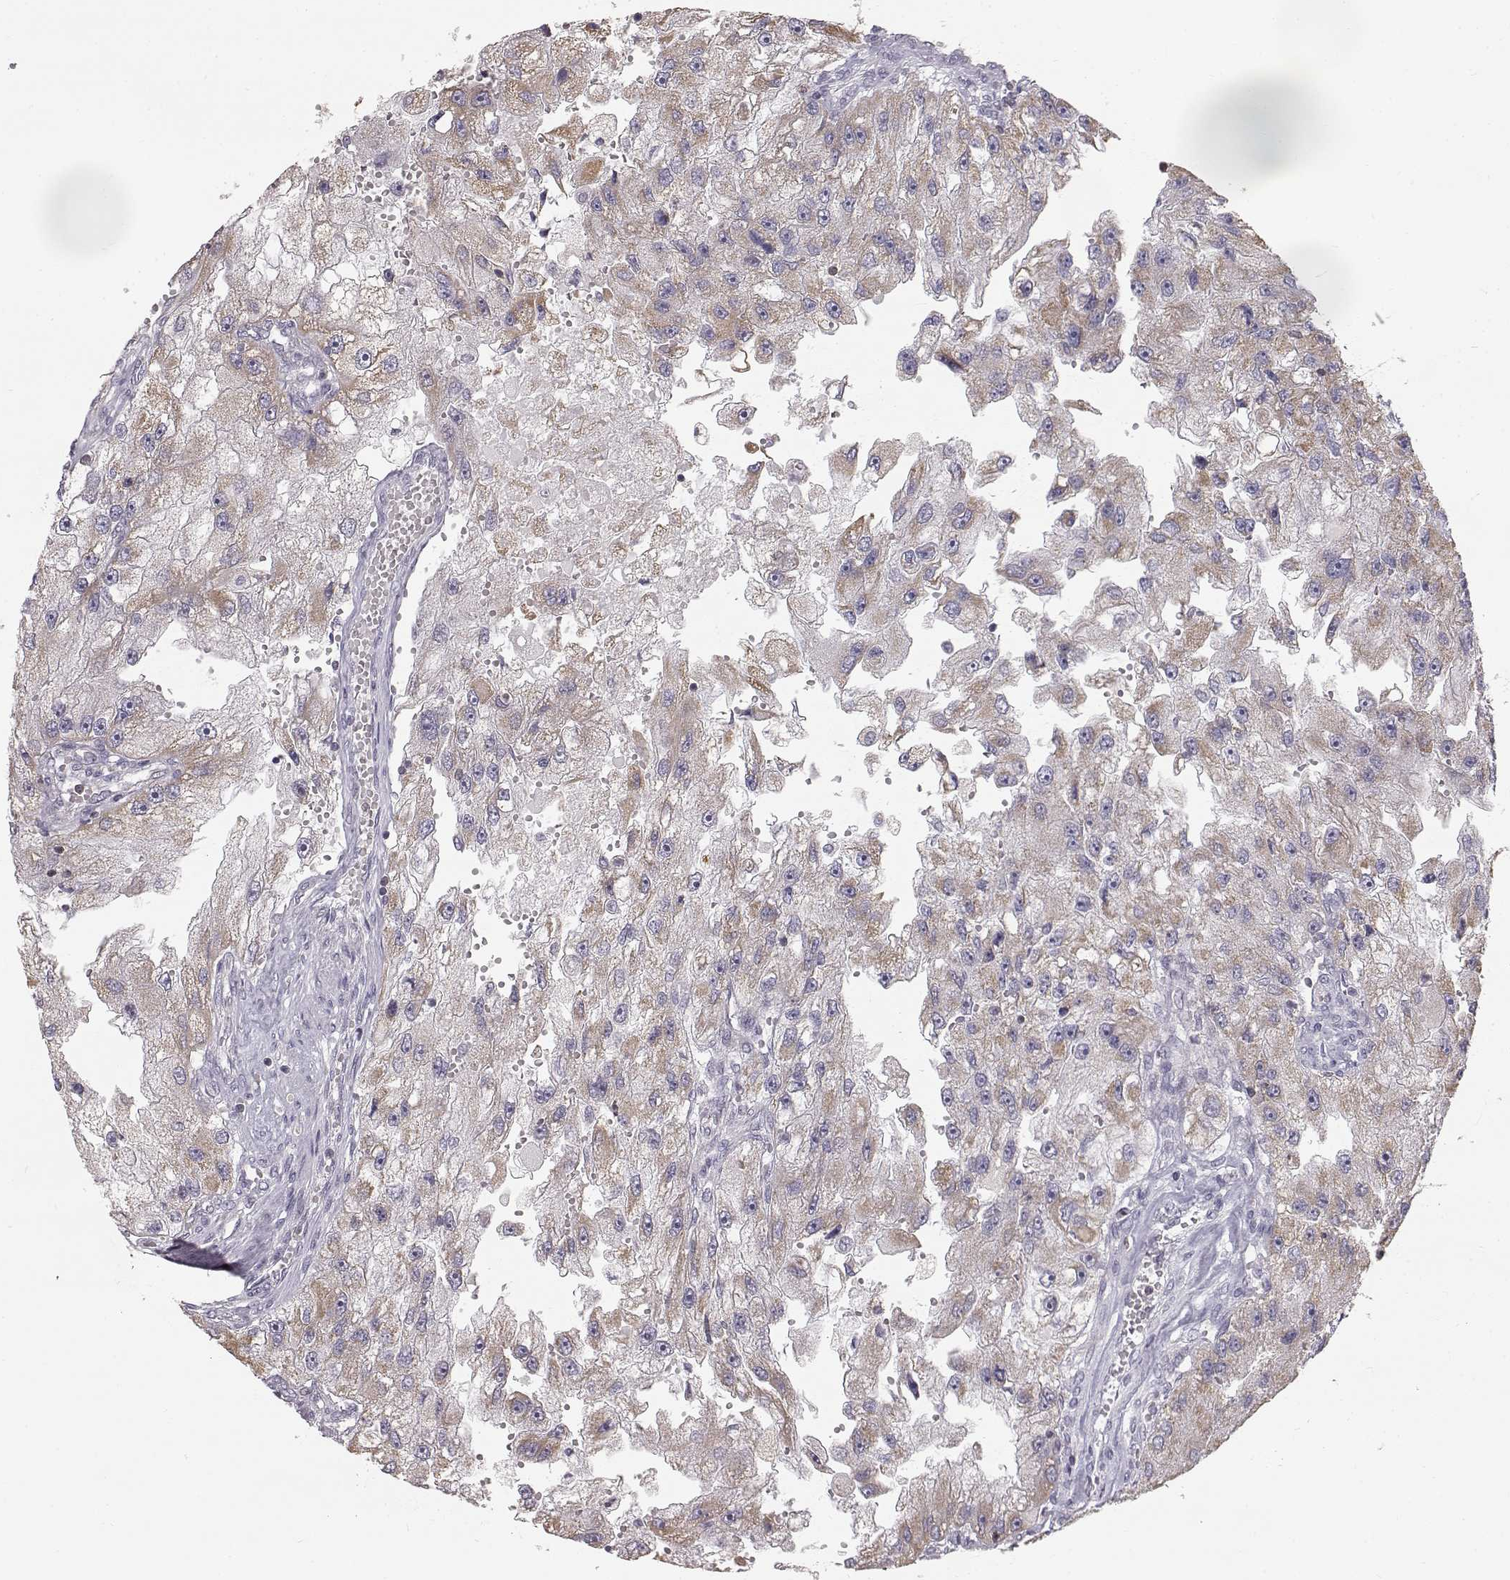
{"staining": {"intensity": "moderate", "quantity": ">75%", "location": "cytoplasmic/membranous"}, "tissue": "renal cancer", "cell_type": "Tumor cells", "image_type": "cancer", "snomed": [{"axis": "morphology", "description": "Adenocarcinoma, NOS"}, {"axis": "topography", "description": "Kidney"}], "caption": "Renal adenocarcinoma stained with a brown dye reveals moderate cytoplasmic/membranous positive staining in approximately >75% of tumor cells.", "gene": "GRAP2", "patient": {"sex": "male", "age": 63}}